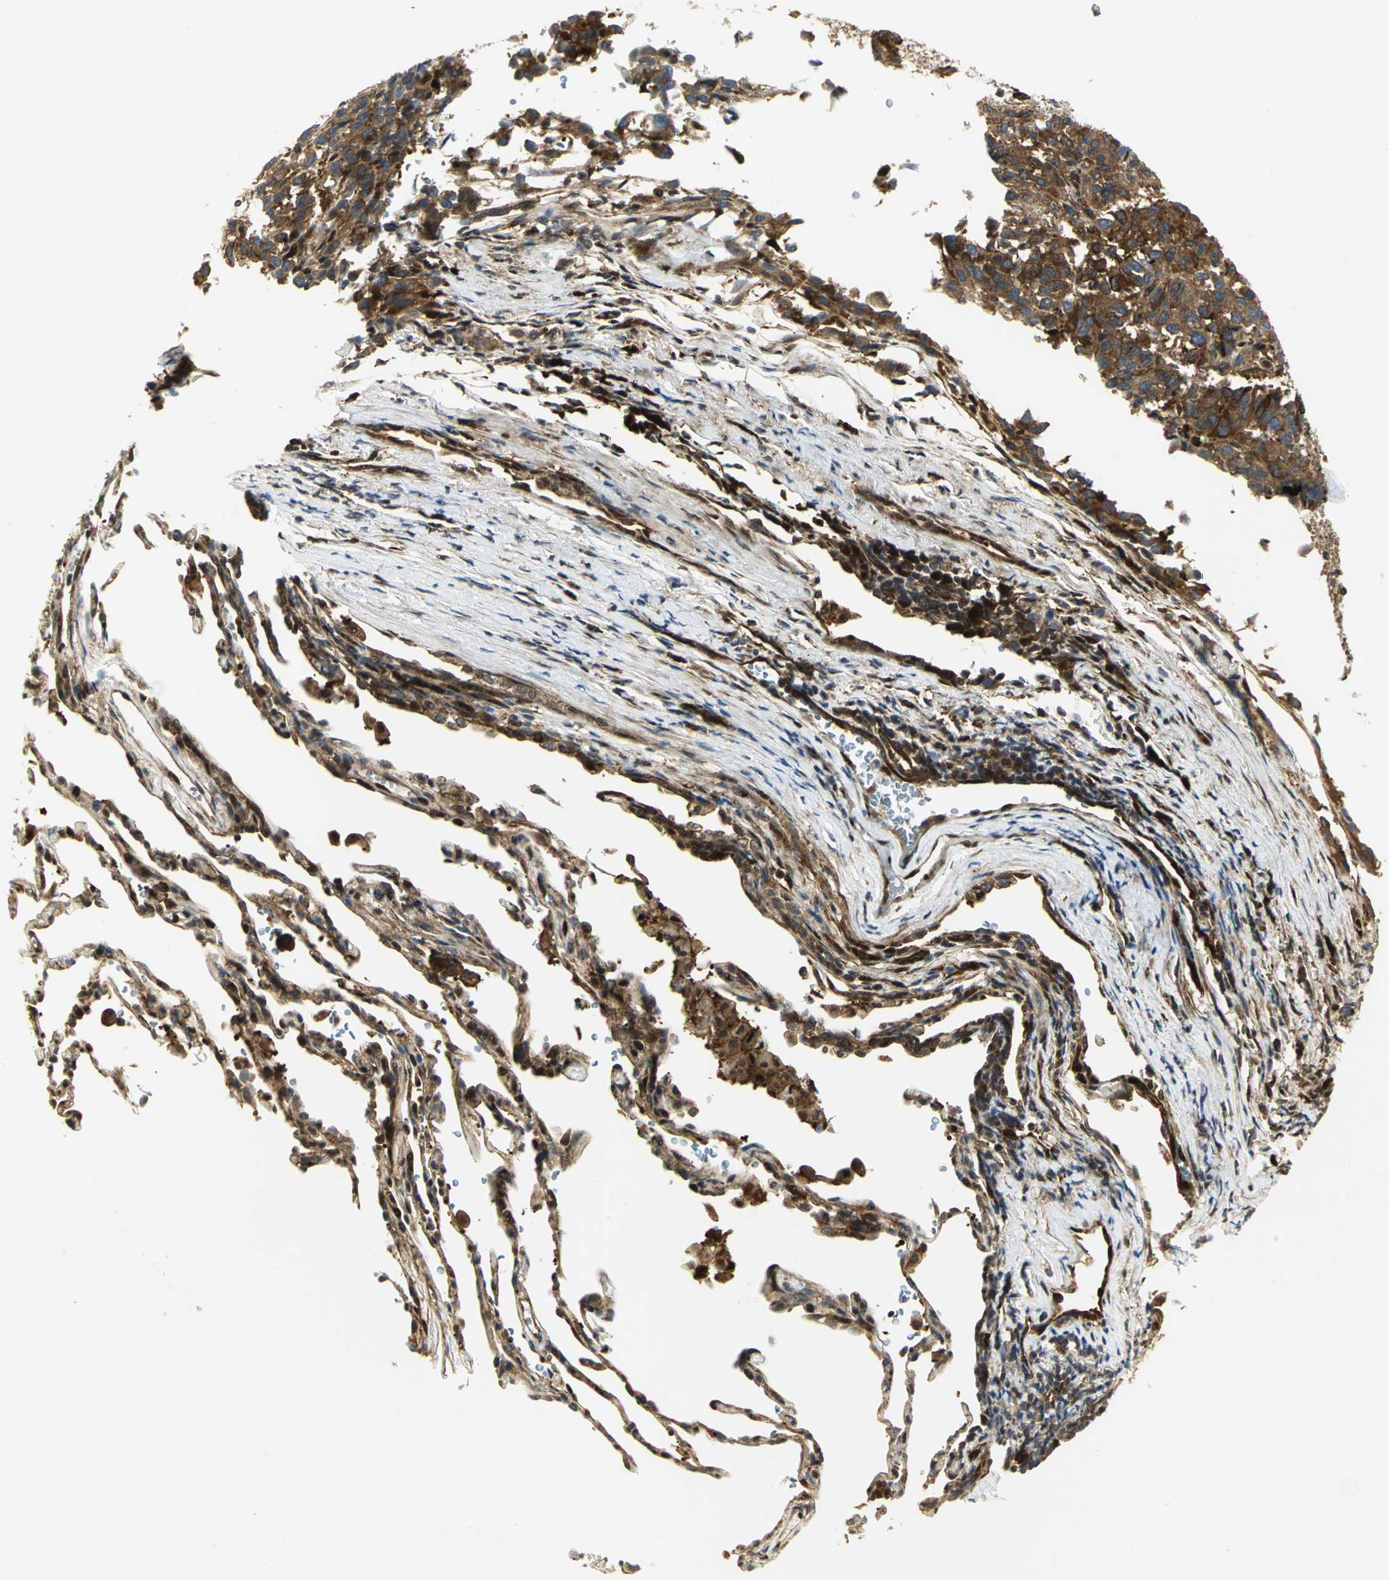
{"staining": {"intensity": "strong", "quantity": ">75%", "location": "cytoplasmic/membranous"}, "tissue": "melanoma", "cell_type": "Tumor cells", "image_type": "cancer", "snomed": [{"axis": "morphology", "description": "Malignant melanoma, Metastatic site"}, {"axis": "topography", "description": "Lung"}], "caption": "A photomicrograph of melanoma stained for a protein demonstrates strong cytoplasmic/membranous brown staining in tumor cells. (DAB IHC with brightfield microscopy, high magnification).", "gene": "EEA1", "patient": {"sex": "male", "age": 64}}